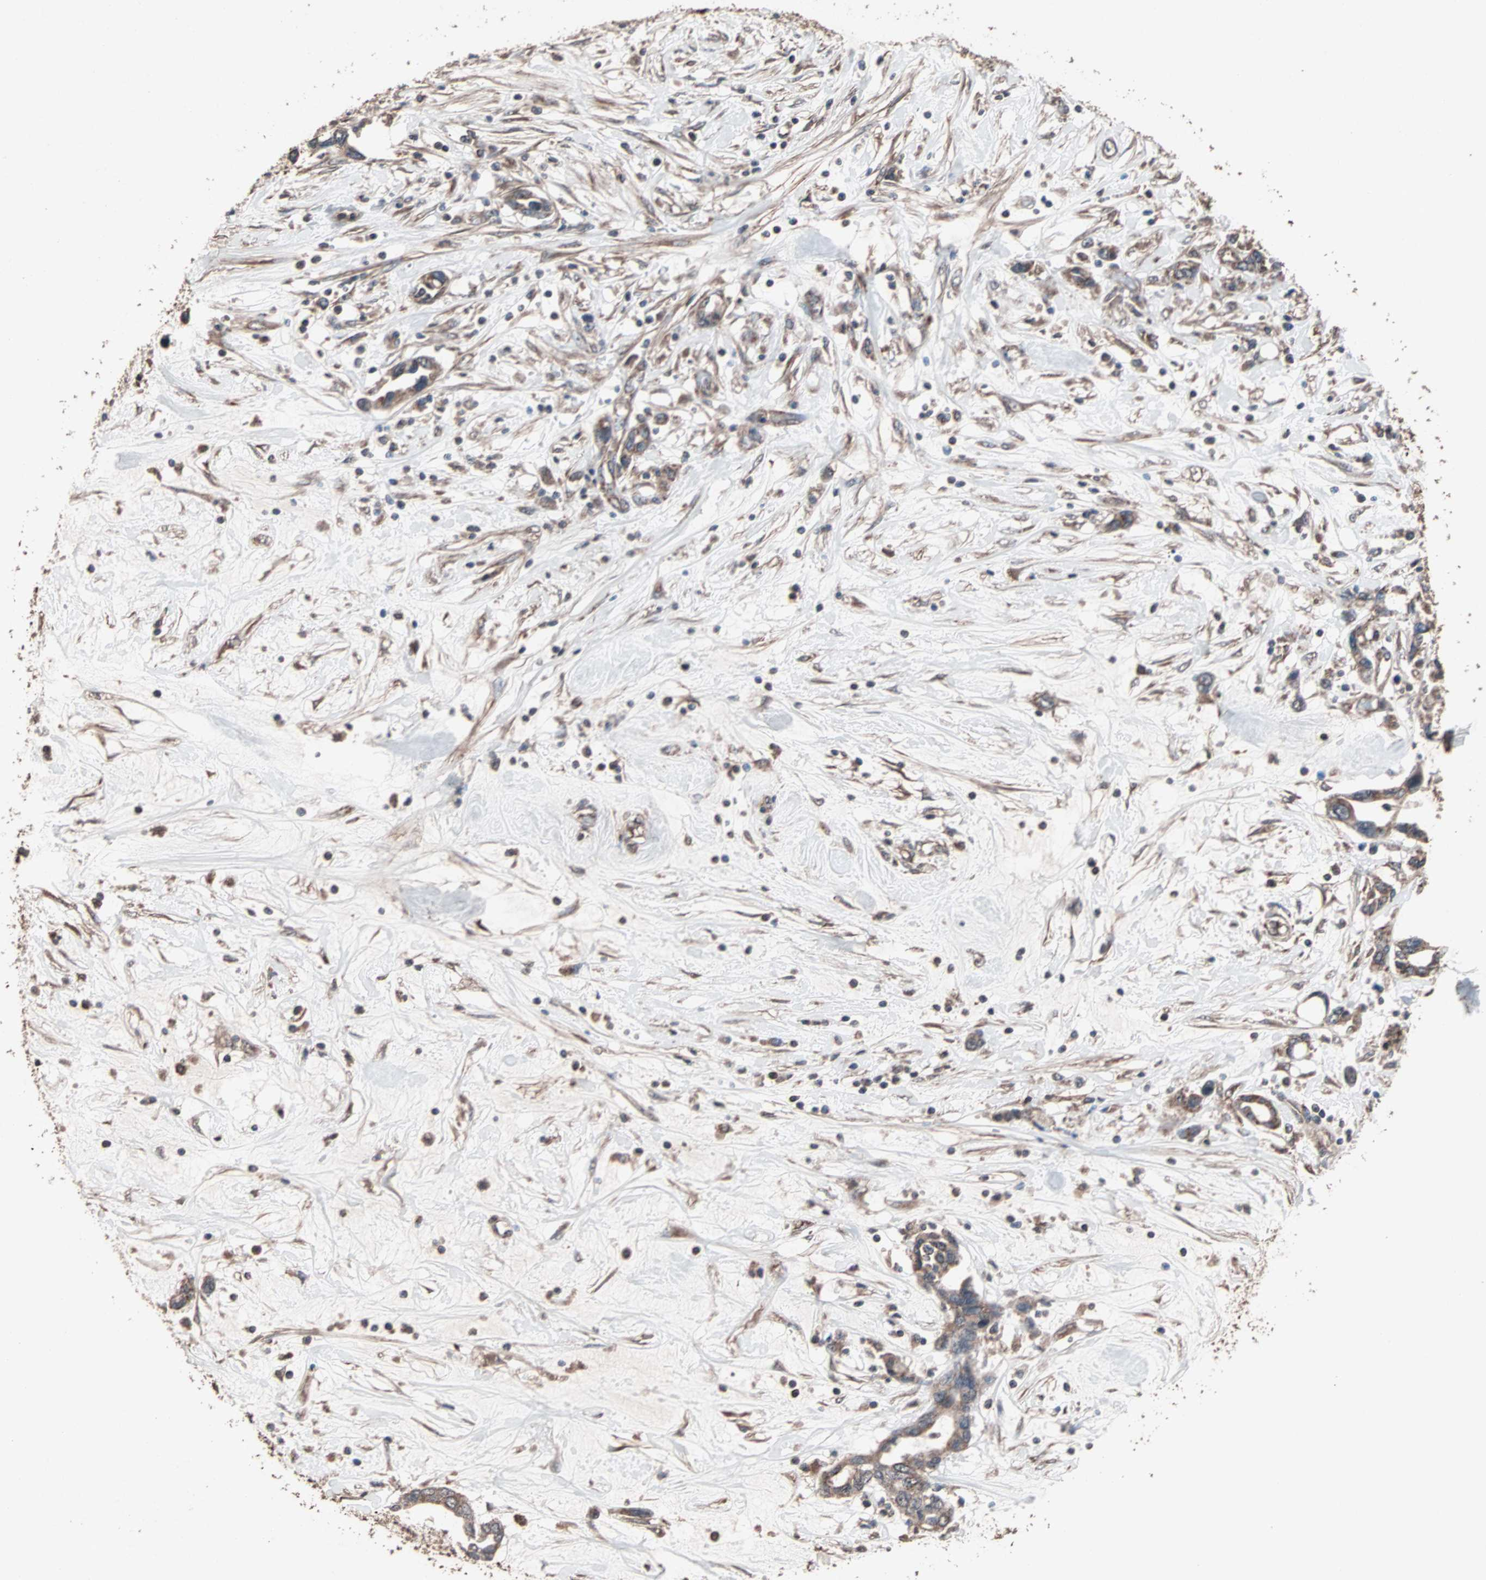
{"staining": {"intensity": "moderate", "quantity": ">75%", "location": "cytoplasmic/membranous"}, "tissue": "pancreatic cancer", "cell_type": "Tumor cells", "image_type": "cancer", "snomed": [{"axis": "morphology", "description": "Adenocarcinoma, NOS"}, {"axis": "topography", "description": "Pancreas"}], "caption": "Pancreatic cancer stained for a protein exhibits moderate cytoplasmic/membranous positivity in tumor cells. (DAB IHC, brown staining for protein, blue staining for nuclei).", "gene": "MRPL2", "patient": {"sex": "female", "age": 57}}